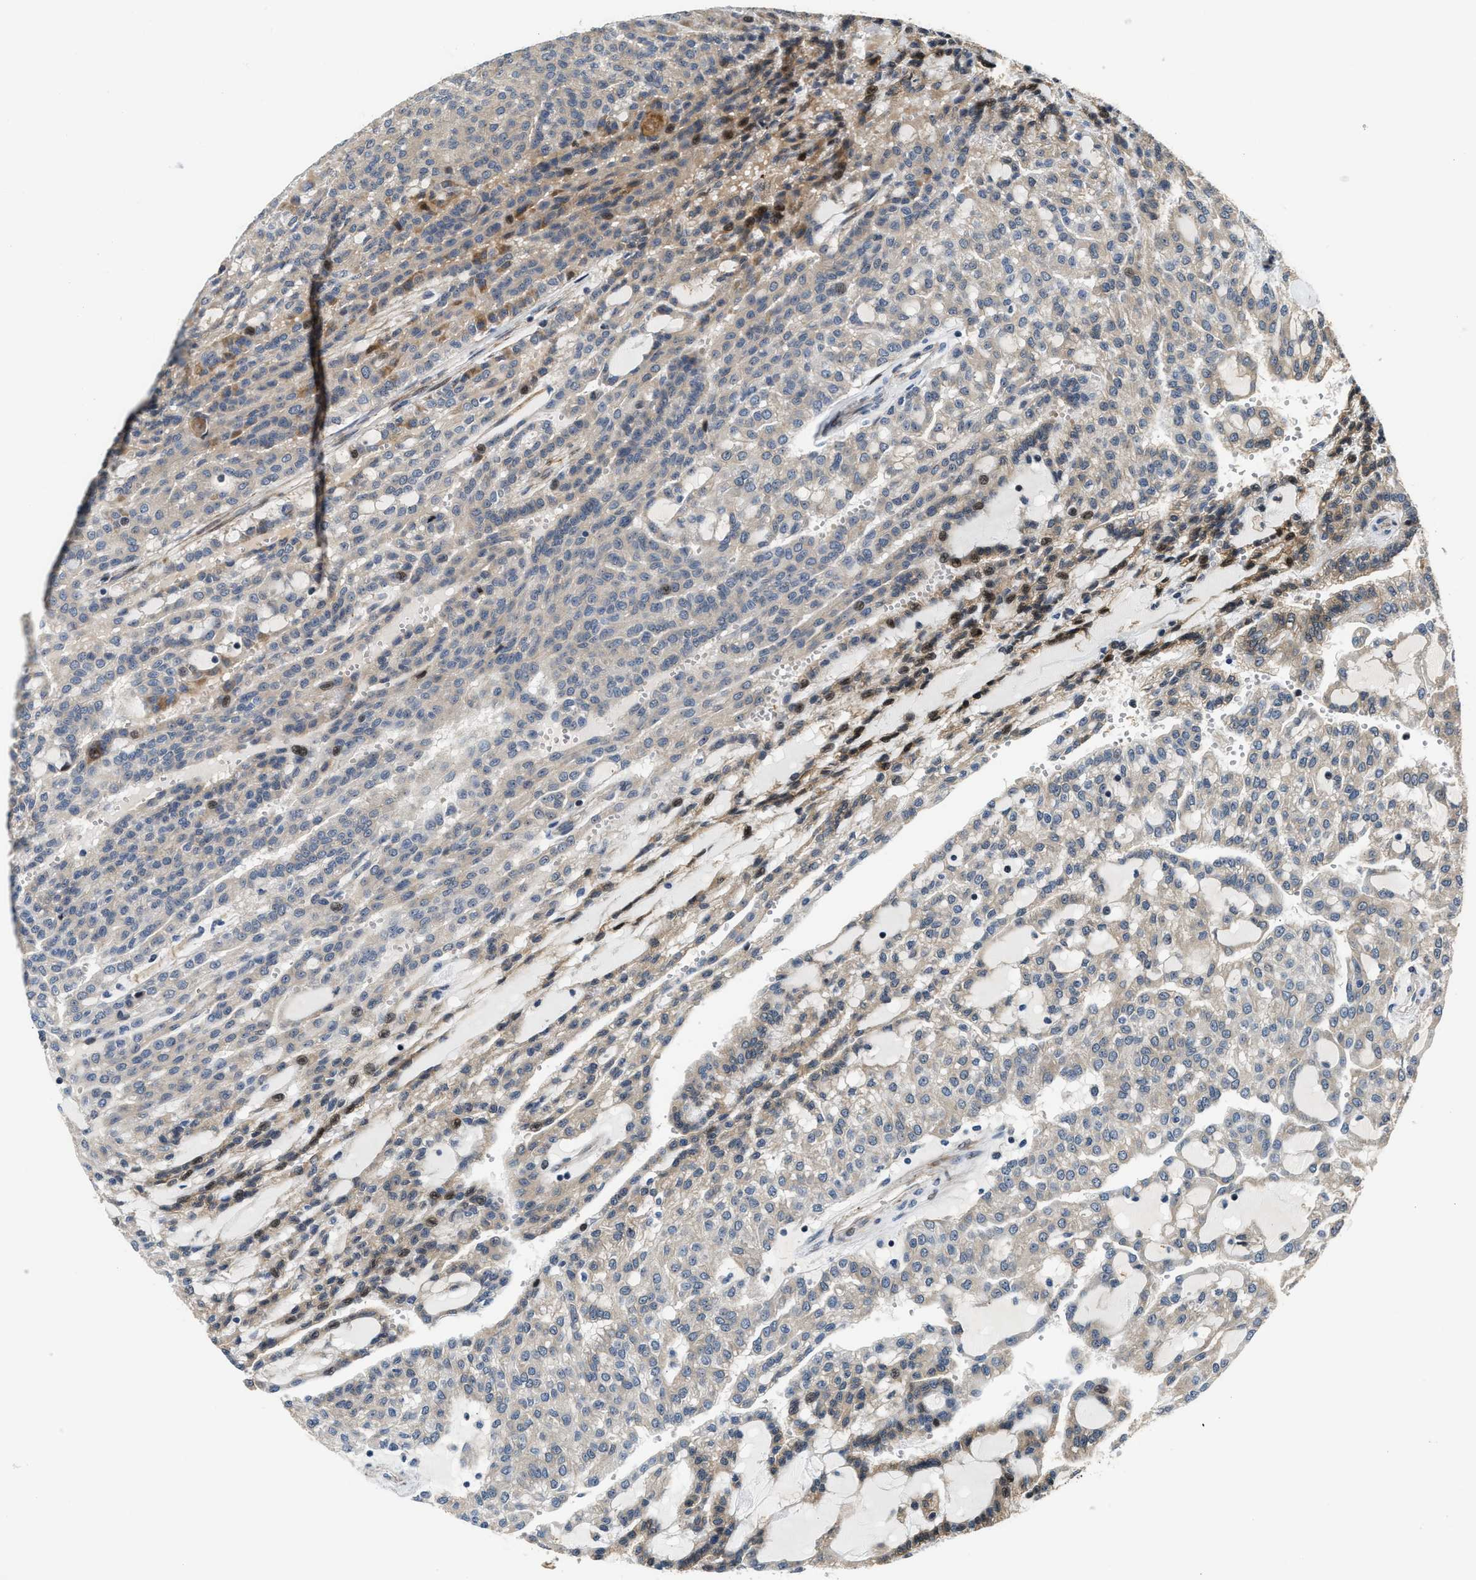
{"staining": {"intensity": "moderate", "quantity": "<25%", "location": "nuclear"}, "tissue": "renal cancer", "cell_type": "Tumor cells", "image_type": "cancer", "snomed": [{"axis": "morphology", "description": "Adenocarcinoma, NOS"}, {"axis": "topography", "description": "Kidney"}], "caption": "Immunohistochemistry (IHC) micrograph of adenocarcinoma (renal) stained for a protein (brown), which exhibits low levels of moderate nuclear staining in approximately <25% of tumor cells.", "gene": "ALDH3A2", "patient": {"sex": "male", "age": 63}}